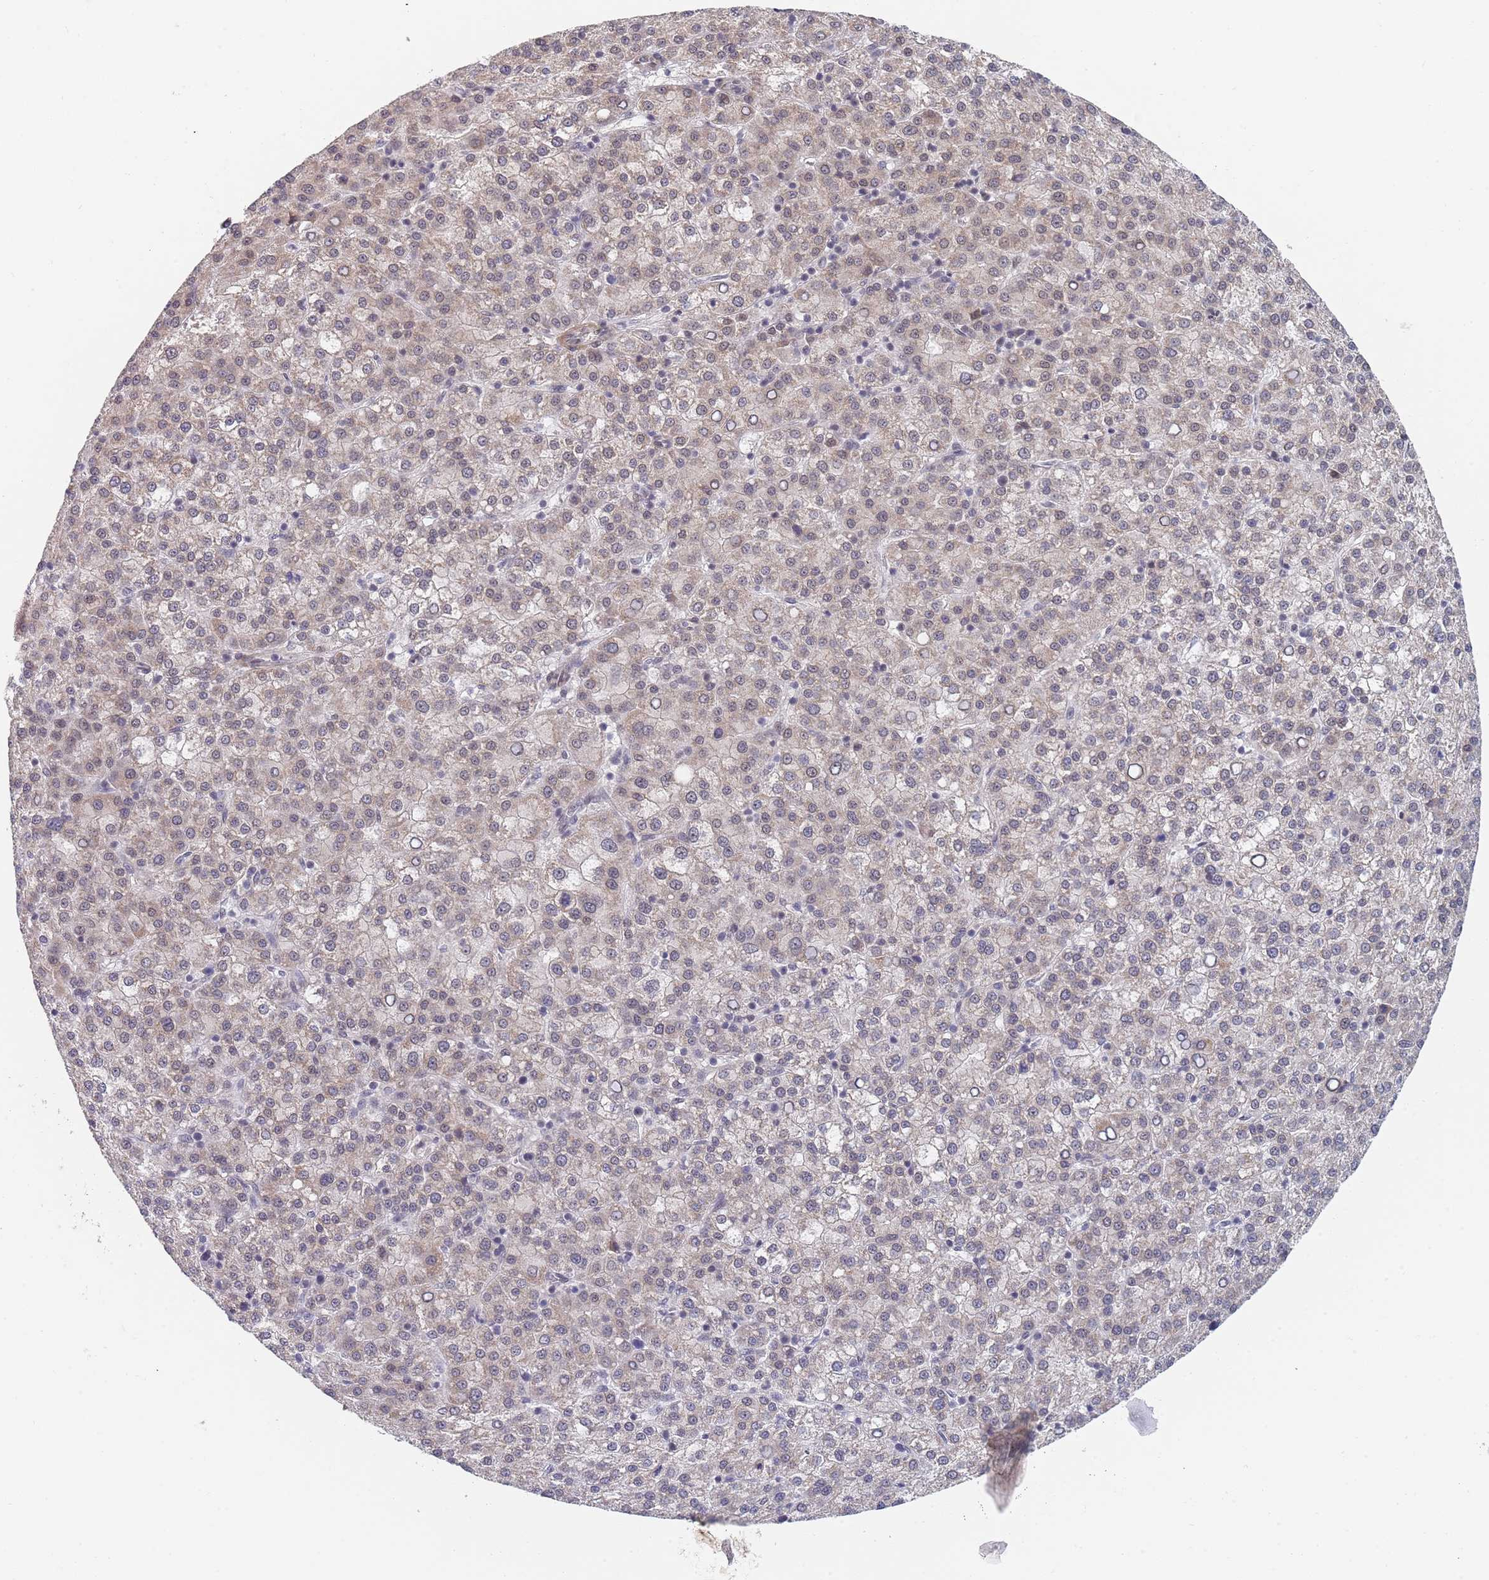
{"staining": {"intensity": "weak", "quantity": "<25%", "location": "nuclear"}, "tissue": "liver cancer", "cell_type": "Tumor cells", "image_type": "cancer", "snomed": [{"axis": "morphology", "description": "Carcinoma, Hepatocellular, NOS"}, {"axis": "topography", "description": "Liver"}], "caption": "Immunohistochemistry histopathology image of liver cancer (hepatocellular carcinoma) stained for a protein (brown), which exhibits no positivity in tumor cells.", "gene": "B4GALT4", "patient": {"sex": "female", "age": 58}}